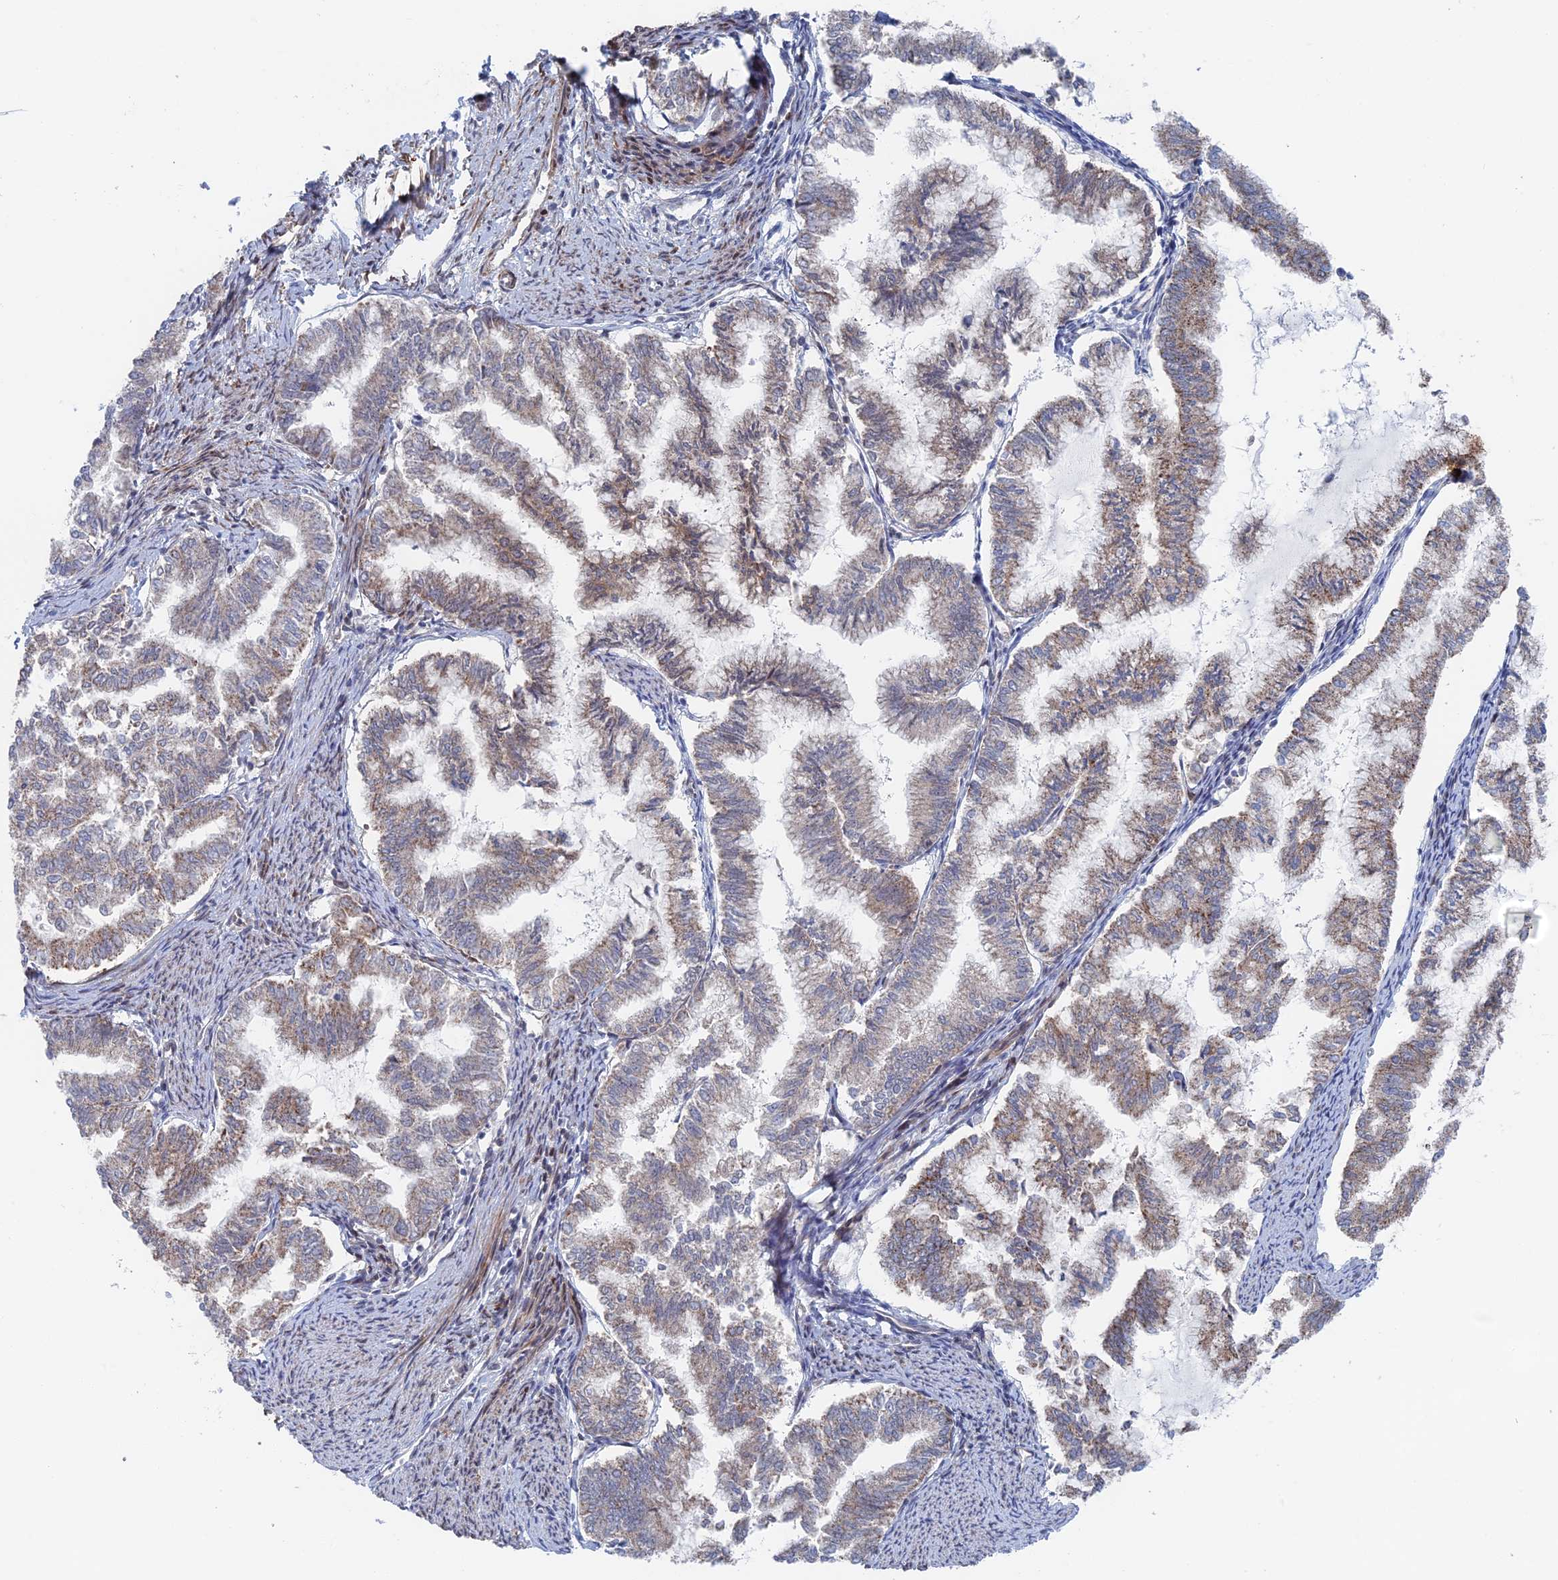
{"staining": {"intensity": "weak", "quantity": "25%-75%", "location": "cytoplasmic/membranous"}, "tissue": "endometrial cancer", "cell_type": "Tumor cells", "image_type": "cancer", "snomed": [{"axis": "morphology", "description": "Adenocarcinoma, NOS"}, {"axis": "topography", "description": "Endometrium"}], "caption": "IHC of endometrial cancer exhibits low levels of weak cytoplasmic/membranous positivity in about 25%-75% of tumor cells. (DAB IHC, brown staining for protein, blue staining for nuclei).", "gene": "IL7", "patient": {"sex": "female", "age": 79}}